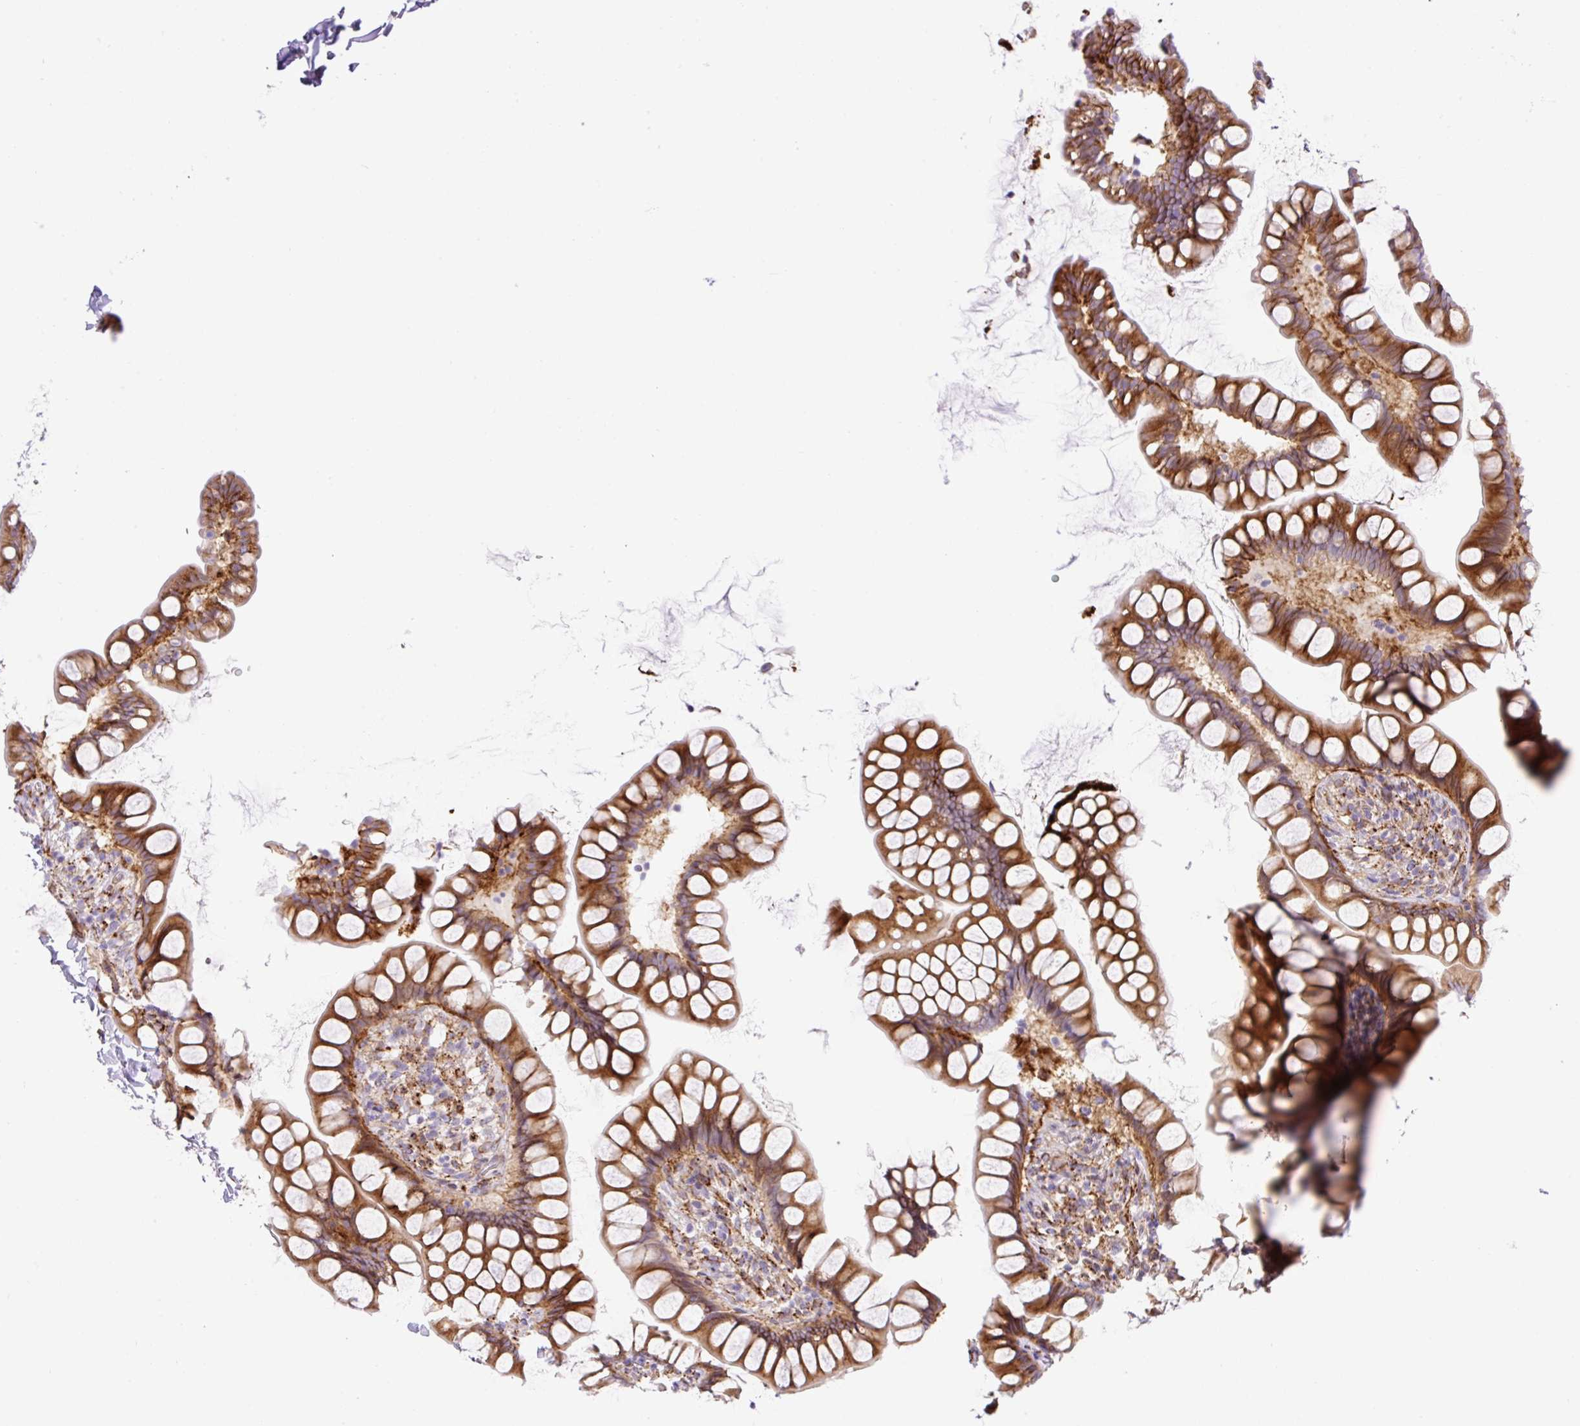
{"staining": {"intensity": "strong", "quantity": ">75%", "location": "cytoplasmic/membranous"}, "tissue": "small intestine", "cell_type": "Glandular cells", "image_type": "normal", "snomed": [{"axis": "morphology", "description": "Normal tissue, NOS"}, {"axis": "topography", "description": "Small intestine"}], "caption": "DAB (3,3'-diaminobenzidine) immunohistochemical staining of normal human small intestine reveals strong cytoplasmic/membranous protein positivity in approximately >75% of glandular cells. Immunohistochemistry (ihc) stains the protein of interest in brown and the nuclei are stained blue.", "gene": "RAB30", "patient": {"sex": "male", "age": 70}}